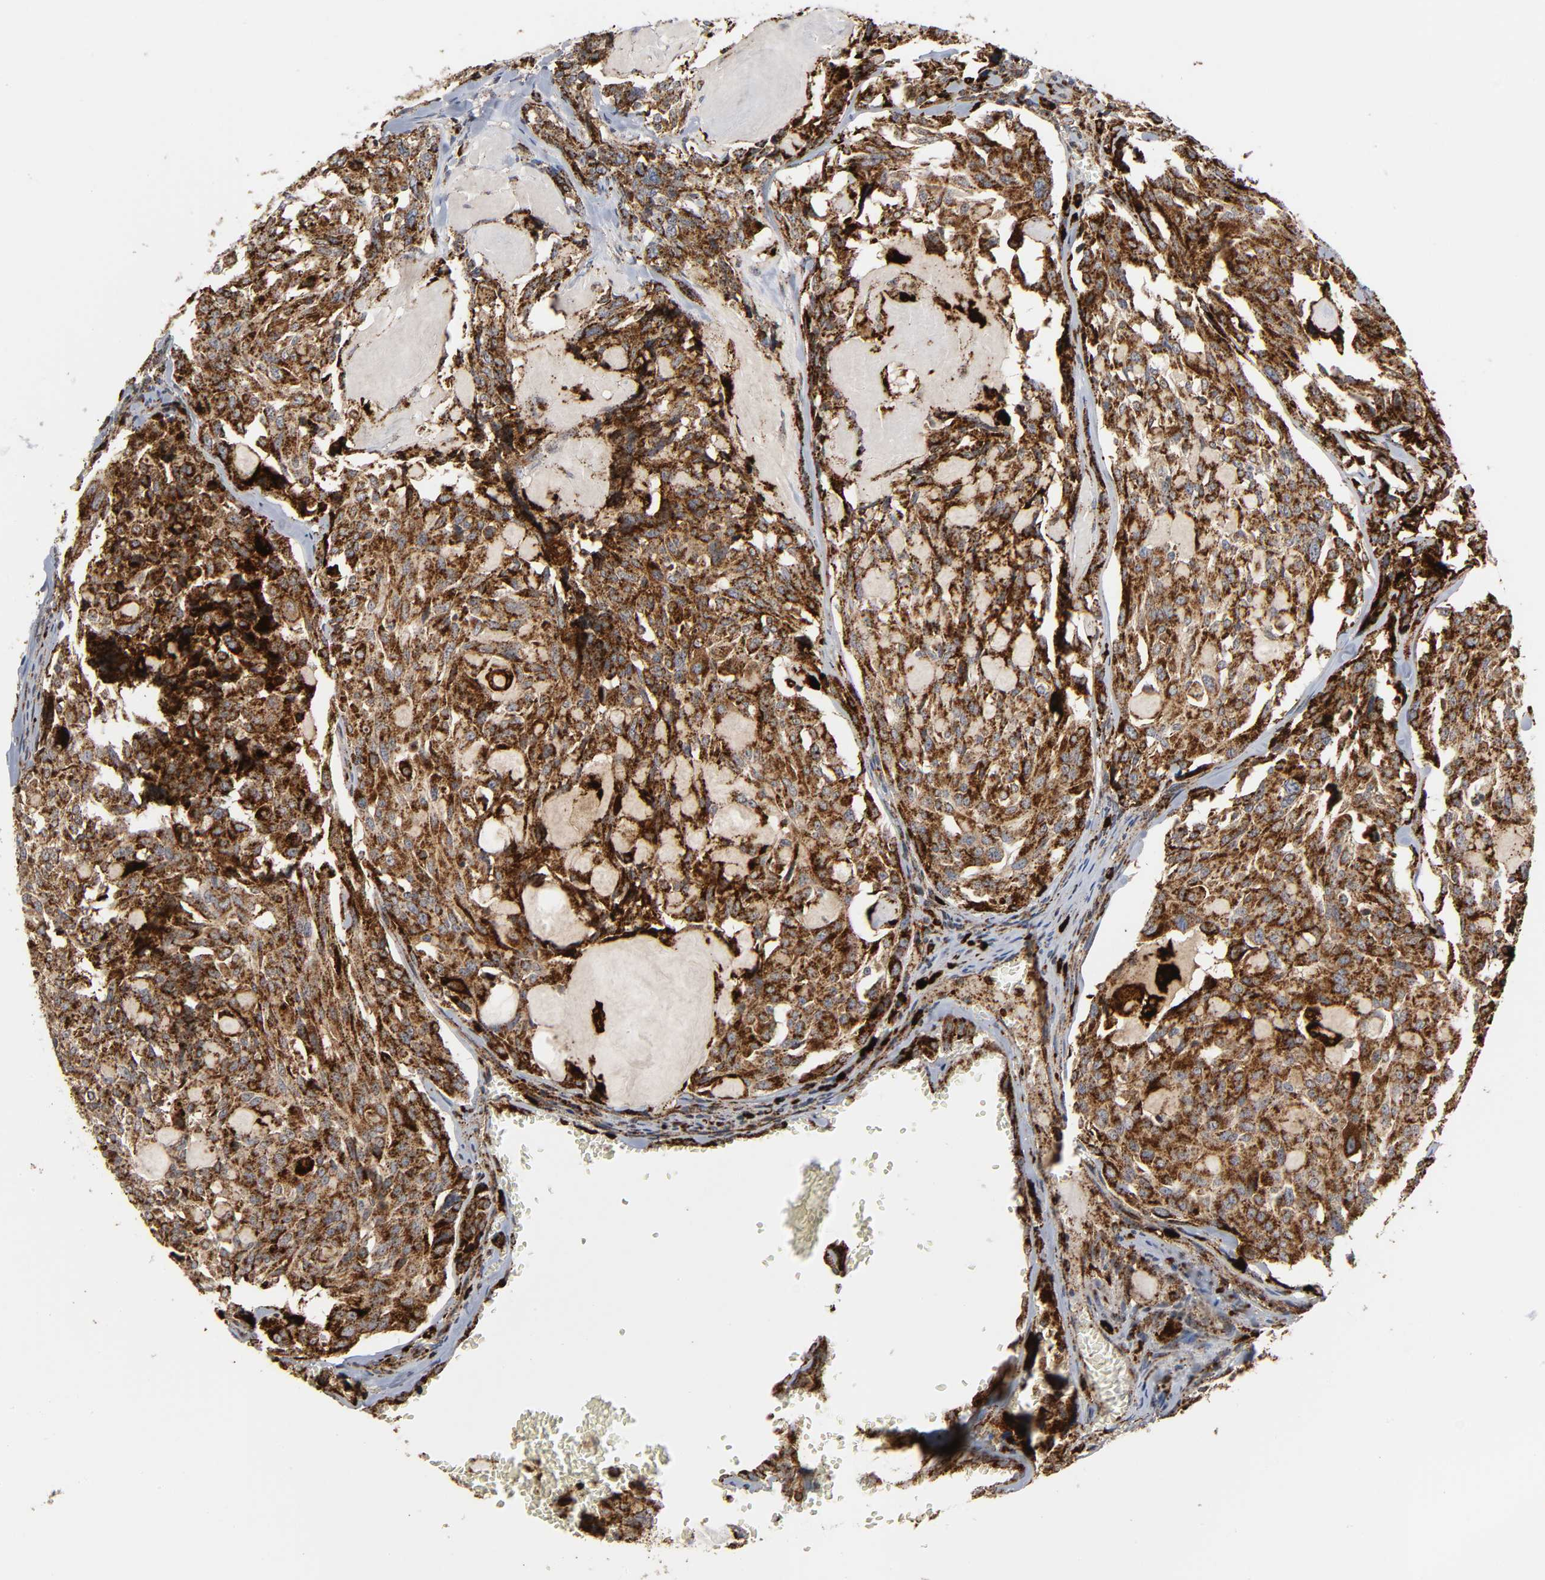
{"staining": {"intensity": "strong", "quantity": ">75%", "location": "cytoplasmic/membranous"}, "tissue": "thyroid cancer", "cell_type": "Tumor cells", "image_type": "cancer", "snomed": [{"axis": "morphology", "description": "Carcinoma, NOS"}, {"axis": "morphology", "description": "Carcinoid, malignant, NOS"}, {"axis": "topography", "description": "Thyroid gland"}], "caption": "Immunohistochemistry (IHC) staining of thyroid cancer, which demonstrates high levels of strong cytoplasmic/membranous expression in about >75% of tumor cells indicating strong cytoplasmic/membranous protein positivity. The staining was performed using DAB (brown) for protein detection and nuclei were counterstained in hematoxylin (blue).", "gene": "PSAP", "patient": {"sex": "male", "age": 33}}